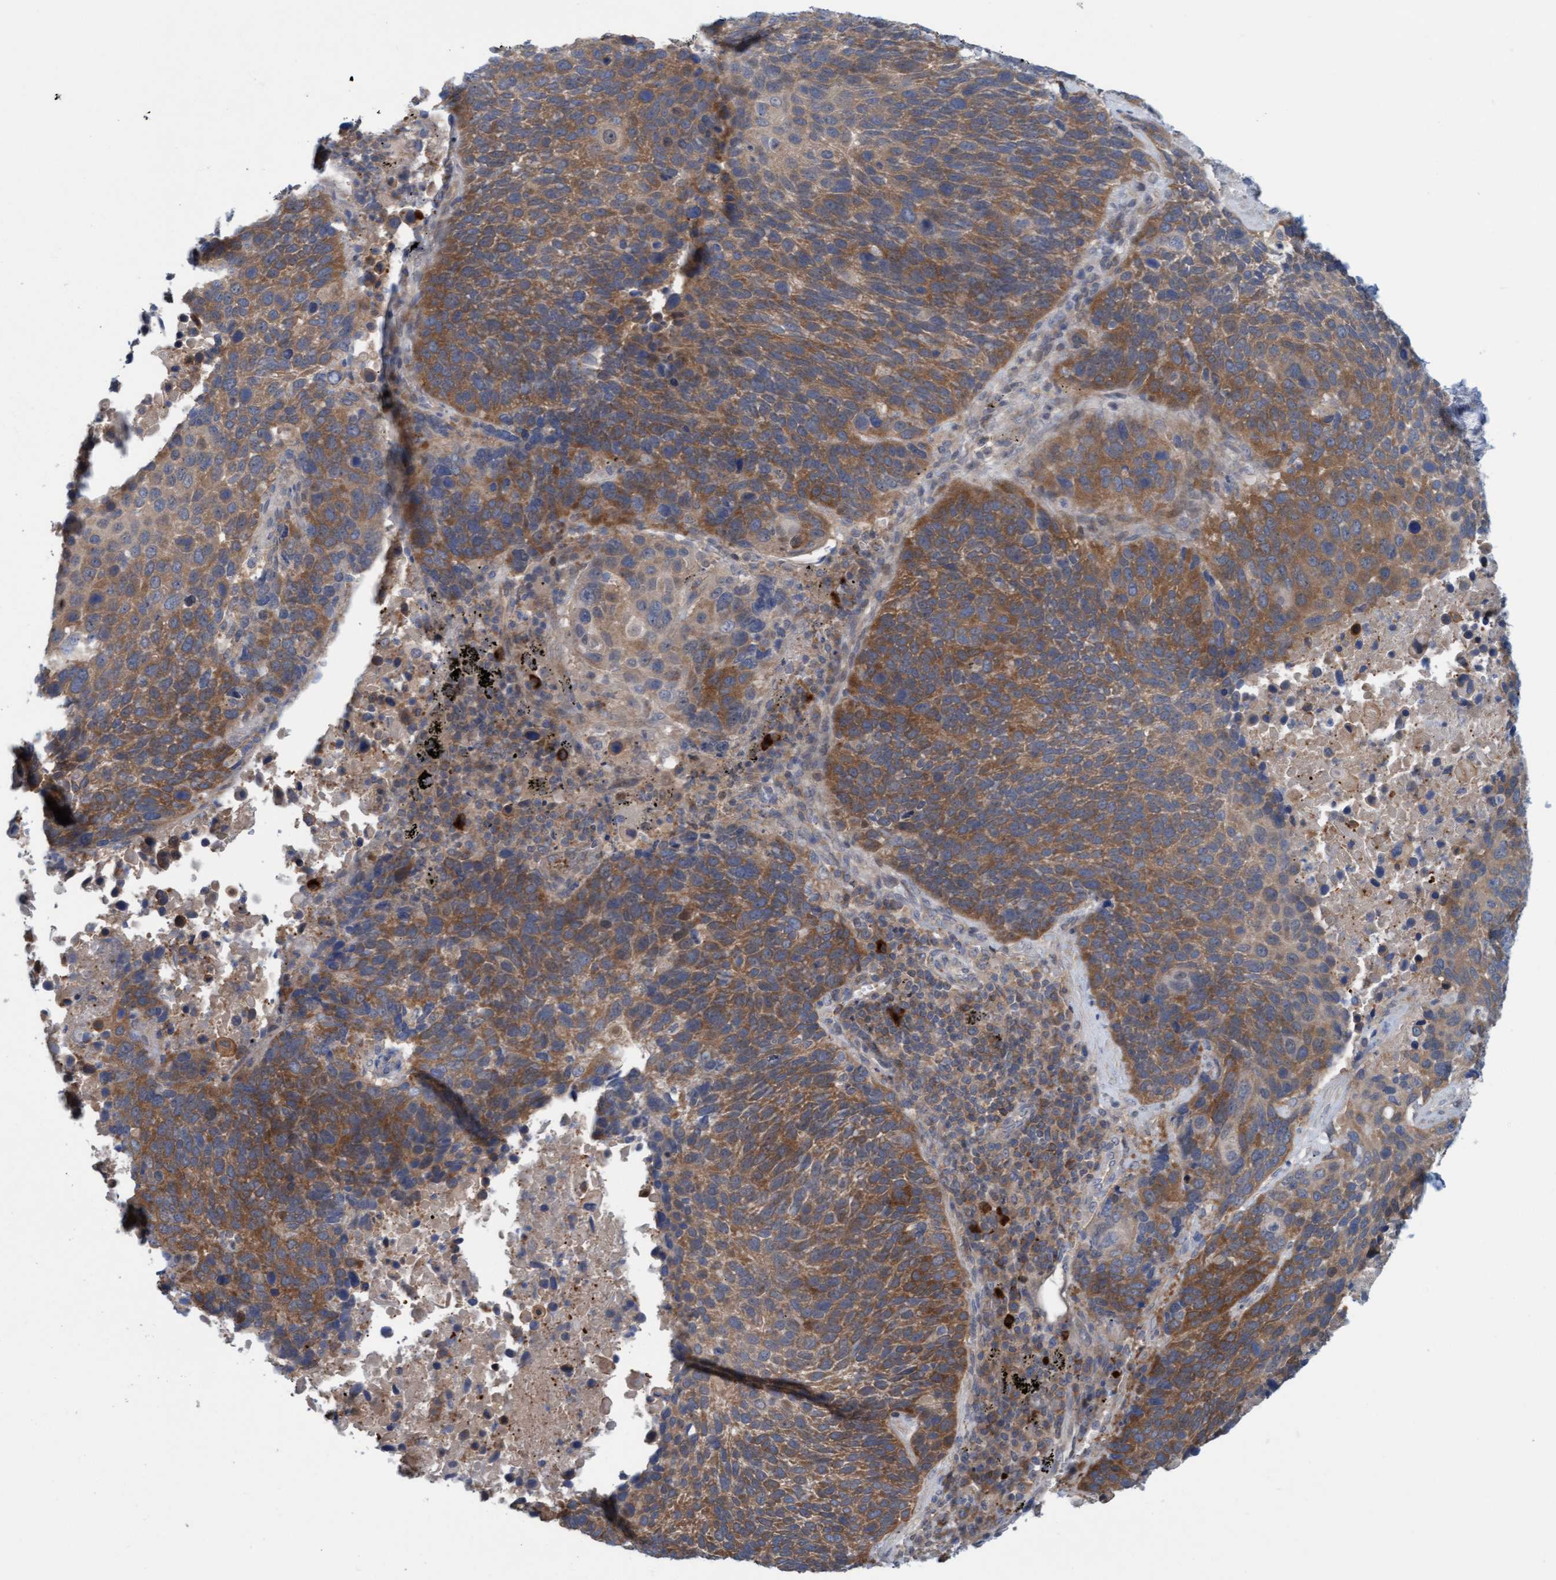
{"staining": {"intensity": "moderate", "quantity": ">75%", "location": "cytoplasmic/membranous"}, "tissue": "lung cancer", "cell_type": "Tumor cells", "image_type": "cancer", "snomed": [{"axis": "morphology", "description": "Squamous cell carcinoma, NOS"}, {"axis": "topography", "description": "Lung"}], "caption": "Tumor cells display medium levels of moderate cytoplasmic/membranous staining in about >75% of cells in human lung cancer (squamous cell carcinoma). (DAB = brown stain, brightfield microscopy at high magnification).", "gene": "KLHL25", "patient": {"sex": "male", "age": 66}}